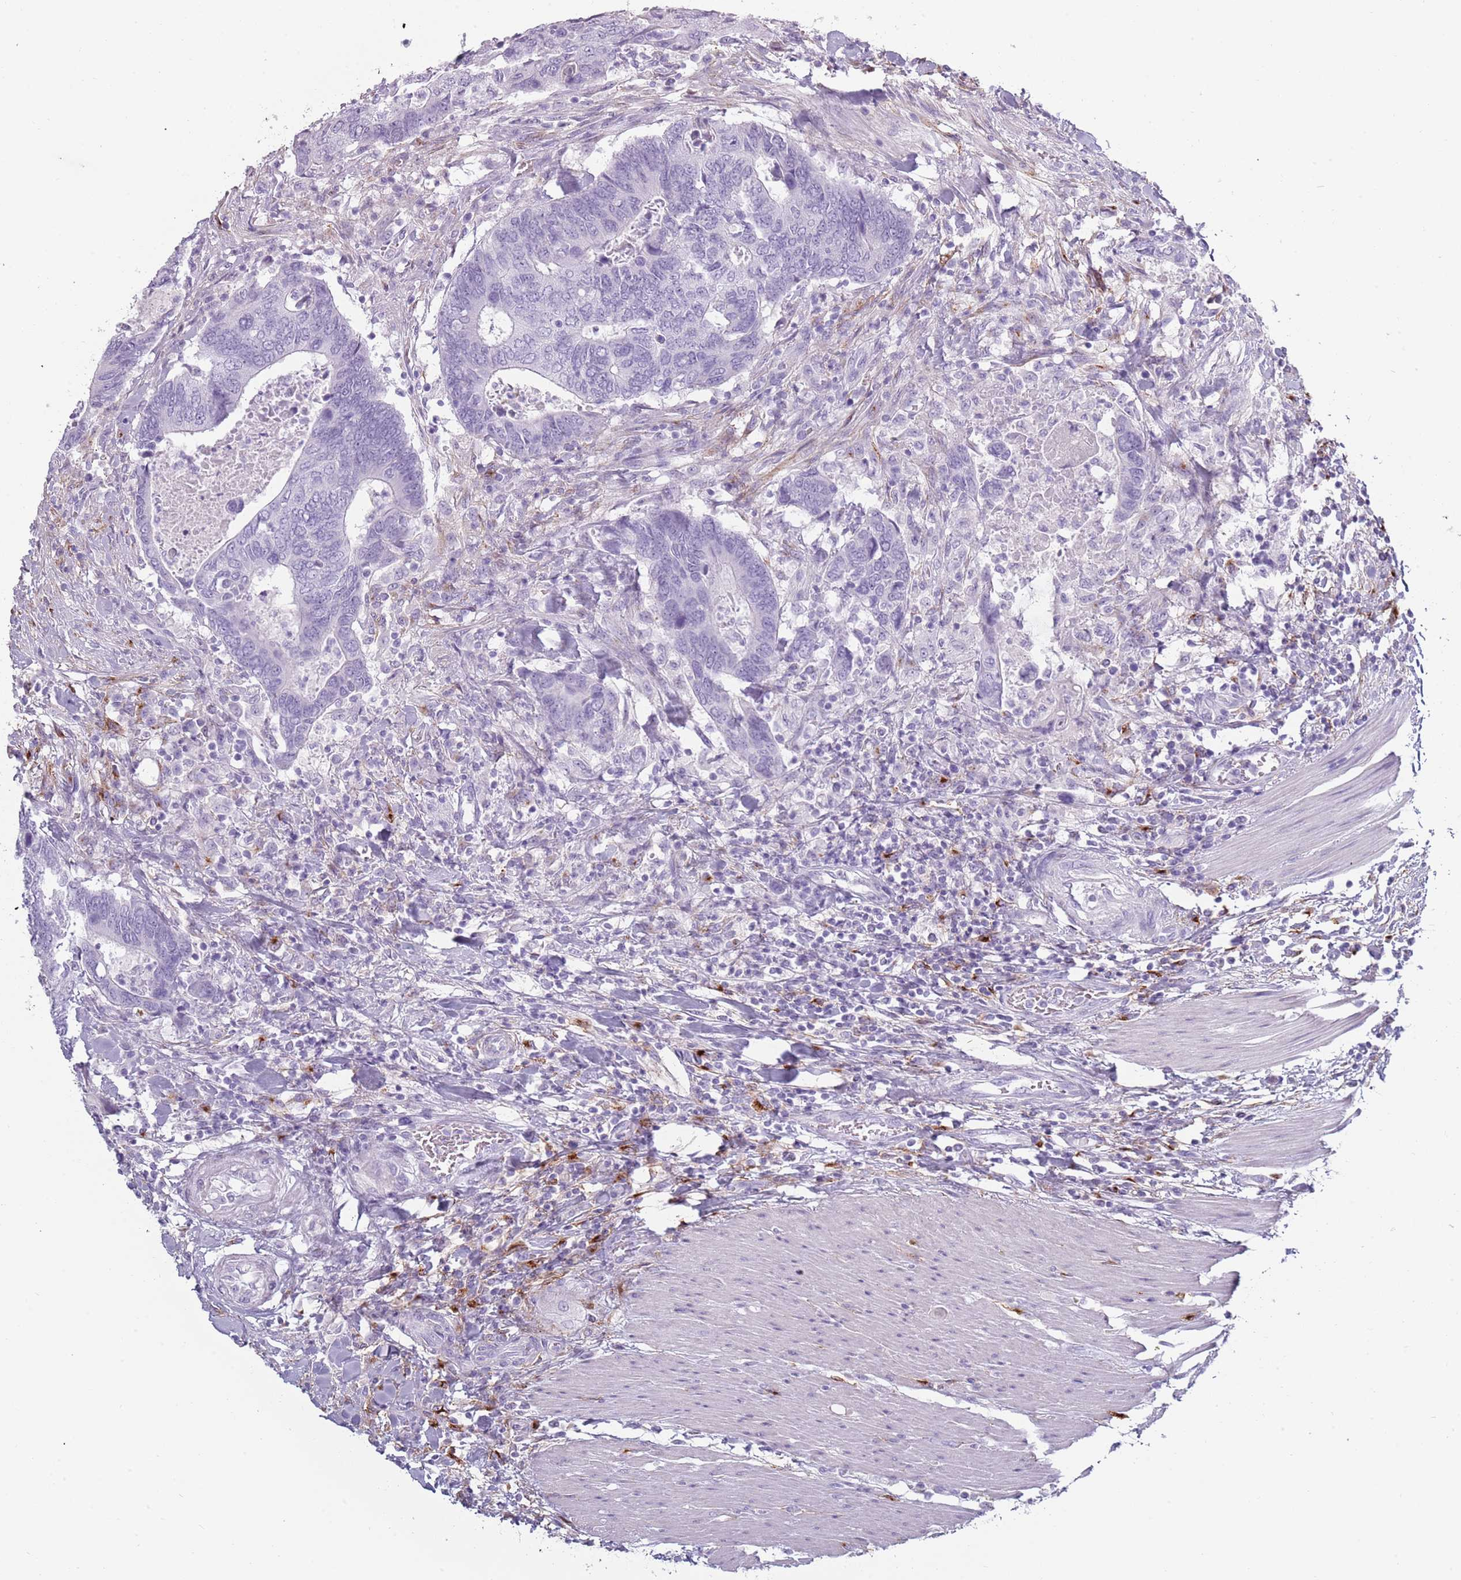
{"staining": {"intensity": "negative", "quantity": "none", "location": "none"}, "tissue": "colorectal cancer", "cell_type": "Tumor cells", "image_type": "cancer", "snomed": [{"axis": "morphology", "description": "Adenocarcinoma, NOS"}, {"axis": "topography", "description": "Colon"}], "caption": "Tumor cells are negative for protein expression in human colorectal cancer (adenocarcinoma).", "gene": "COLEC12", "patient": {"sex": "male", "age": 87}}